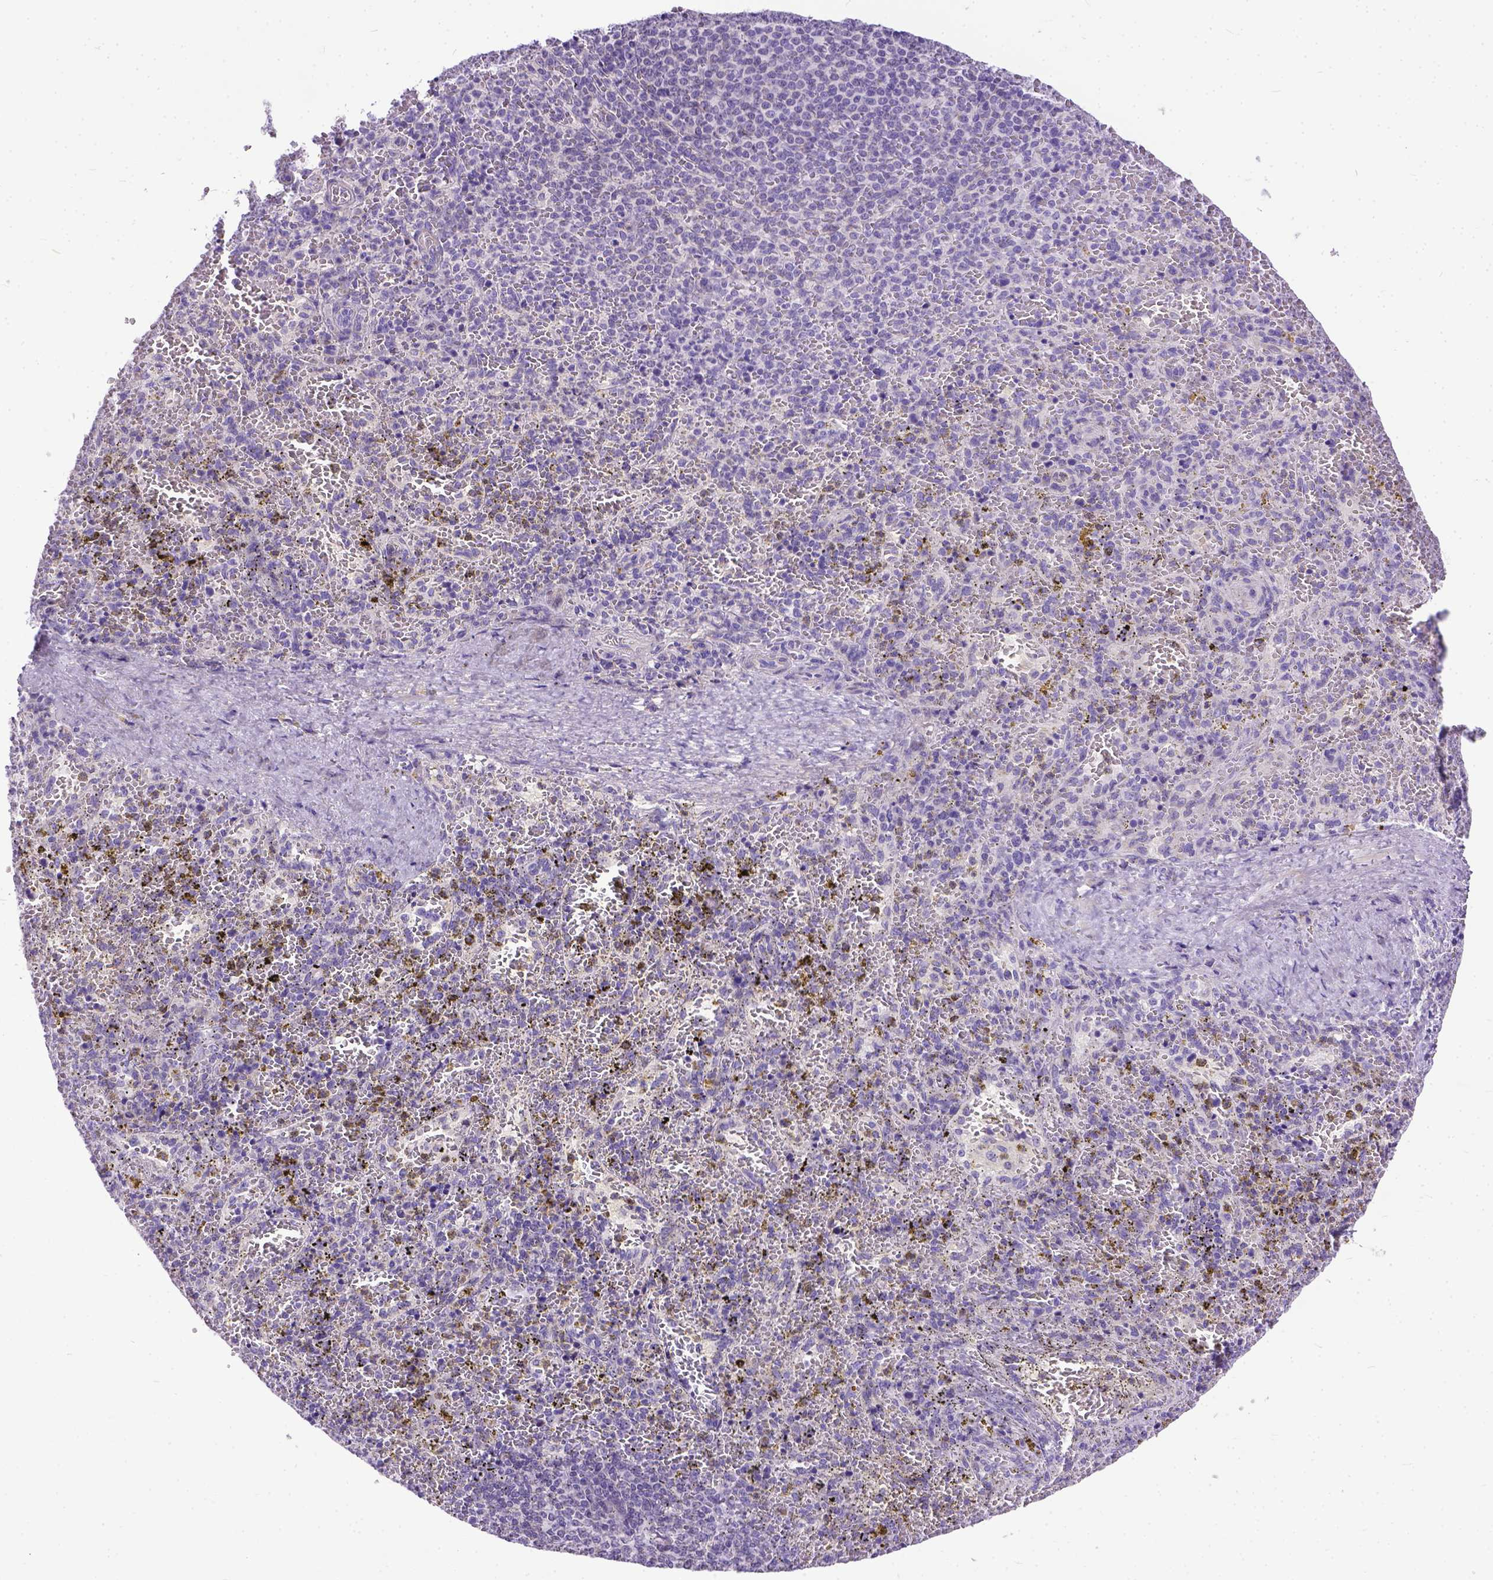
{"staining": {"intensity": "negative", "quantity": "none", "location": "none"}, "tissue": "spleen", "cell_type": "Cells in red pulp", "image_type": "normal", "snomed": [{"axis": "morphology", "description": "Normal tissue, NOS"}, {"axis": "topography", "description": "Spleen"}], "caption": "An immunohistochemistry (IHC) photomicrograph of benign spleen is shown. There is no staining in cells in red pulp of spleen.", "gene": "PLK5", "patient": {"sex": "female", "age": 50}}